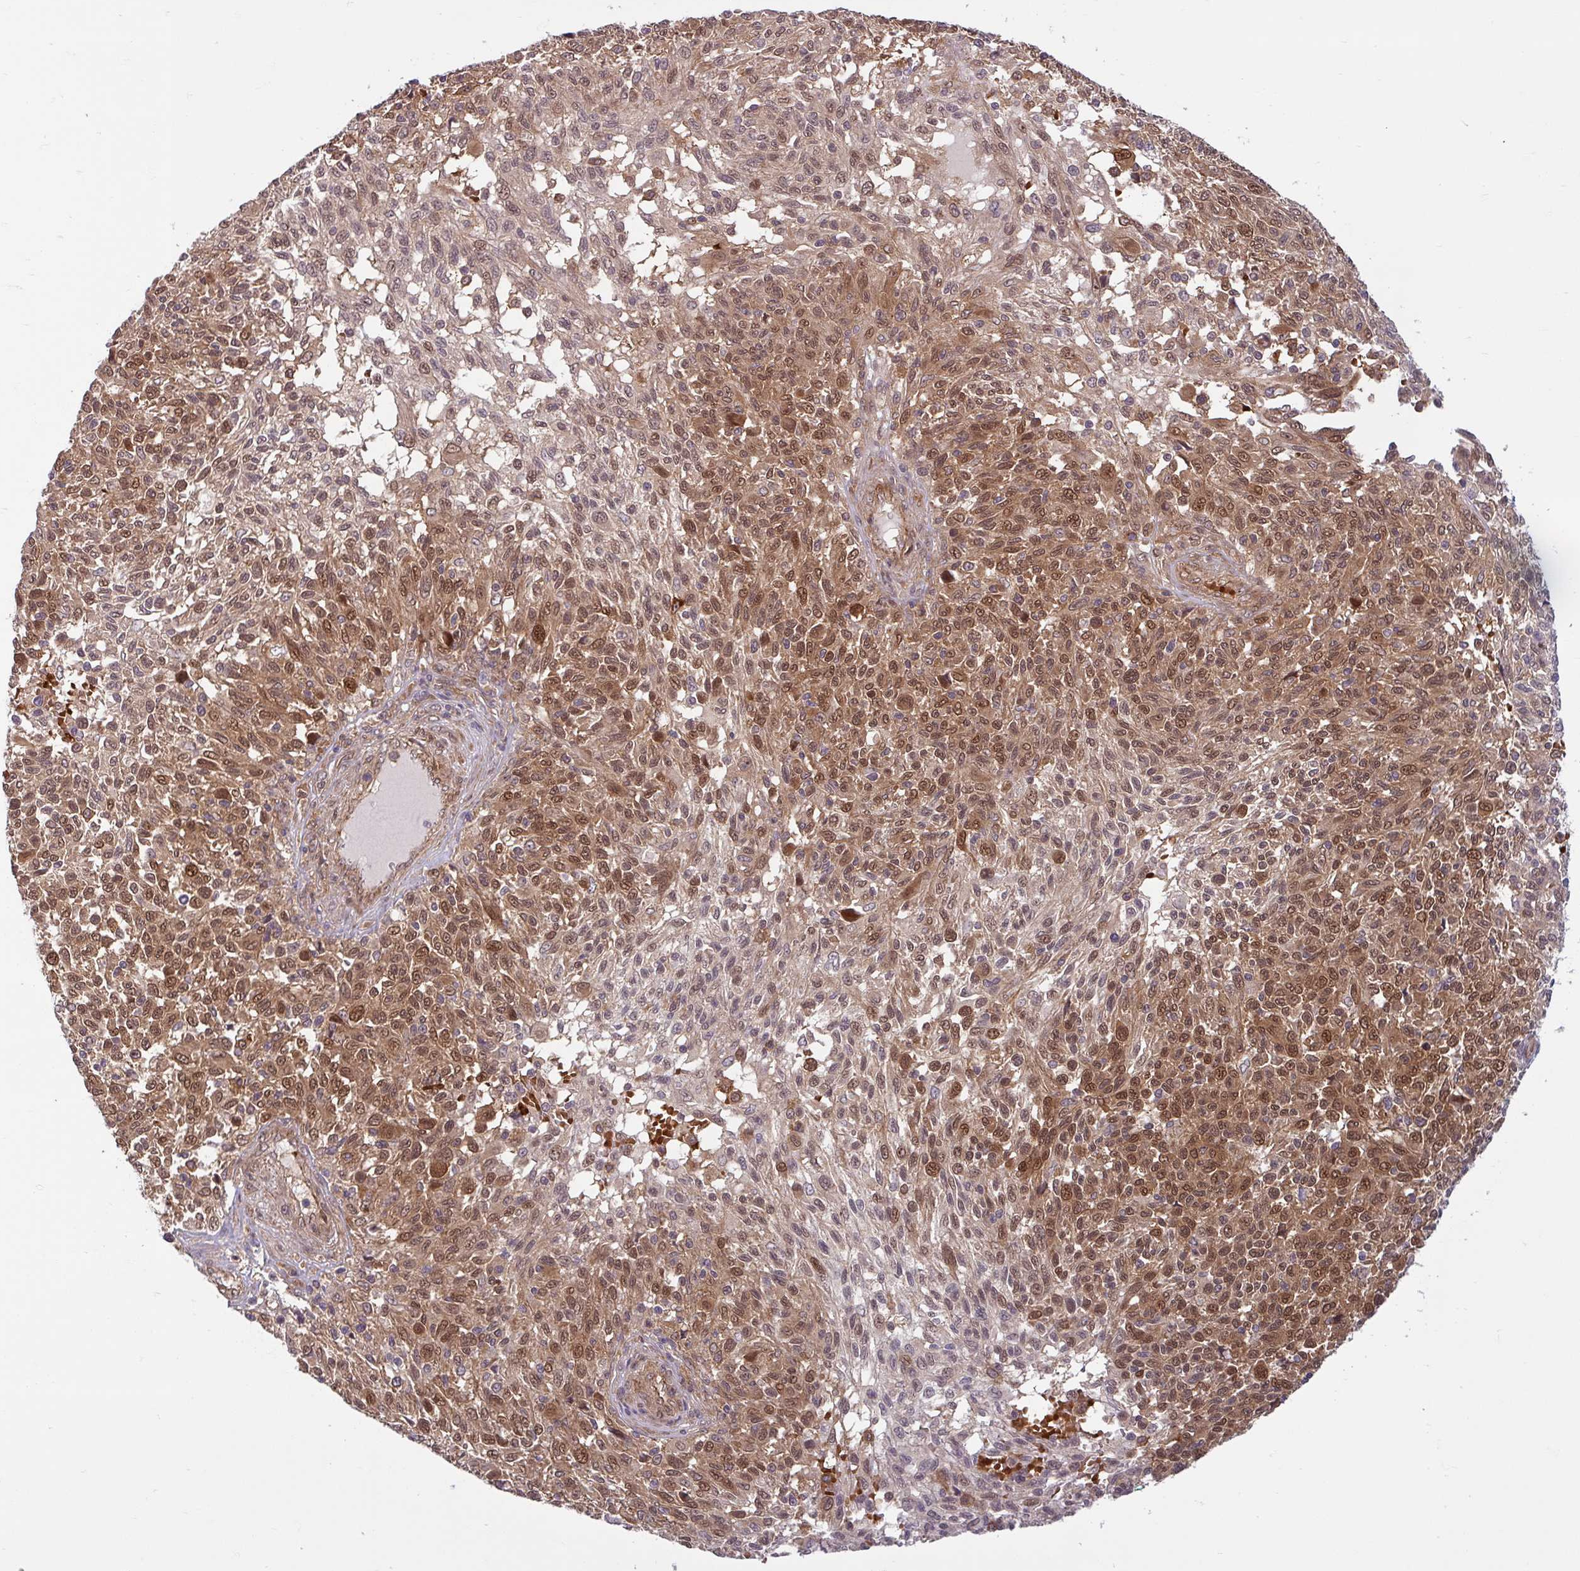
{"staining": {"intensity": "moderate", "quantity": ">75%", "location": "cytoplasmic/membranous,nuclear"}, "tissue": "melanoma", "cell_type": "Tumor cells", "image_type": "cancer", "snomed": [{"axis": "morphology", "description": "Malignant melanoma, NOS"}, {"axis": "topography", "description": "Skin"}], "caption": "Protein analysis of malignant melanoma tissue exhibits moderate cytoplasmic/membranous and nuclear expression in approximately >75% of tumor cells. Nuclei are stained in blue.", "gene": "HMBS", "patient": {"sex": "male", "age": 66}}